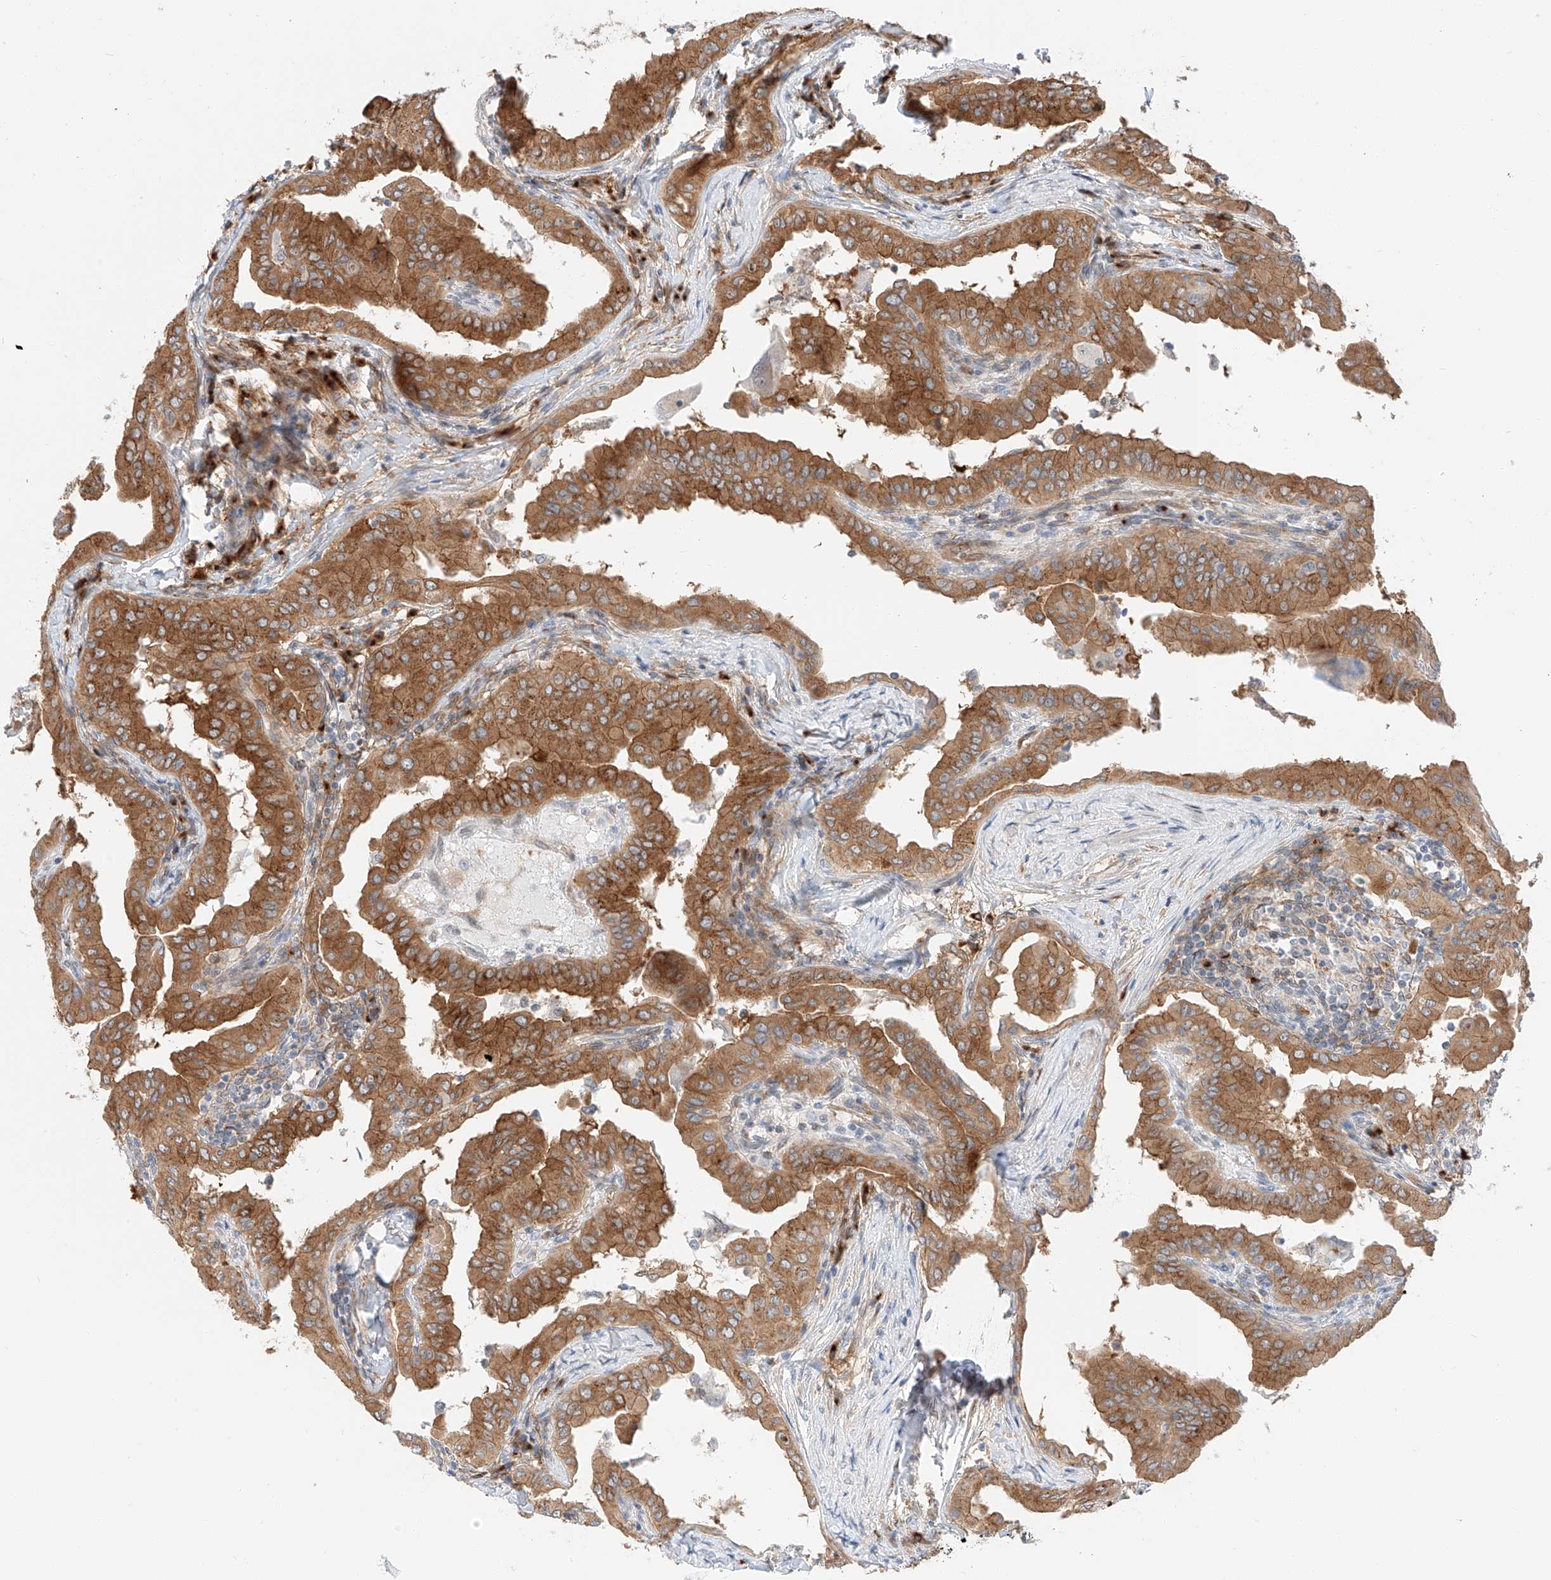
{"staining": {"intensity": "moderate", "quantity": ">75%", "location": "cytoplasmic/membranous"}, "tissue": "thyroid cancer", "cell_type": "Tumor cells", "image_type": "cancer", "snomed": [{"axis": "morphology", "description": "Papillary adenocarcinoma, NOS"}, {"axis": "topography", "description": "Thyroid gland"}], "caption": "The image demonstrates immunohistochemical staining of papillary adenocarcinoma (thyroid). There is moderate cytoplasmic/membranous staining is present in about >75% of tumor cells. The staining was performed using DAB to visualize the protein expression in brown, while the nuclei were stained in blue with hematoxylin (Magnification: 20x).", "gene": "CARMIL1", "patient": {"sex": "male", "age": 33}}